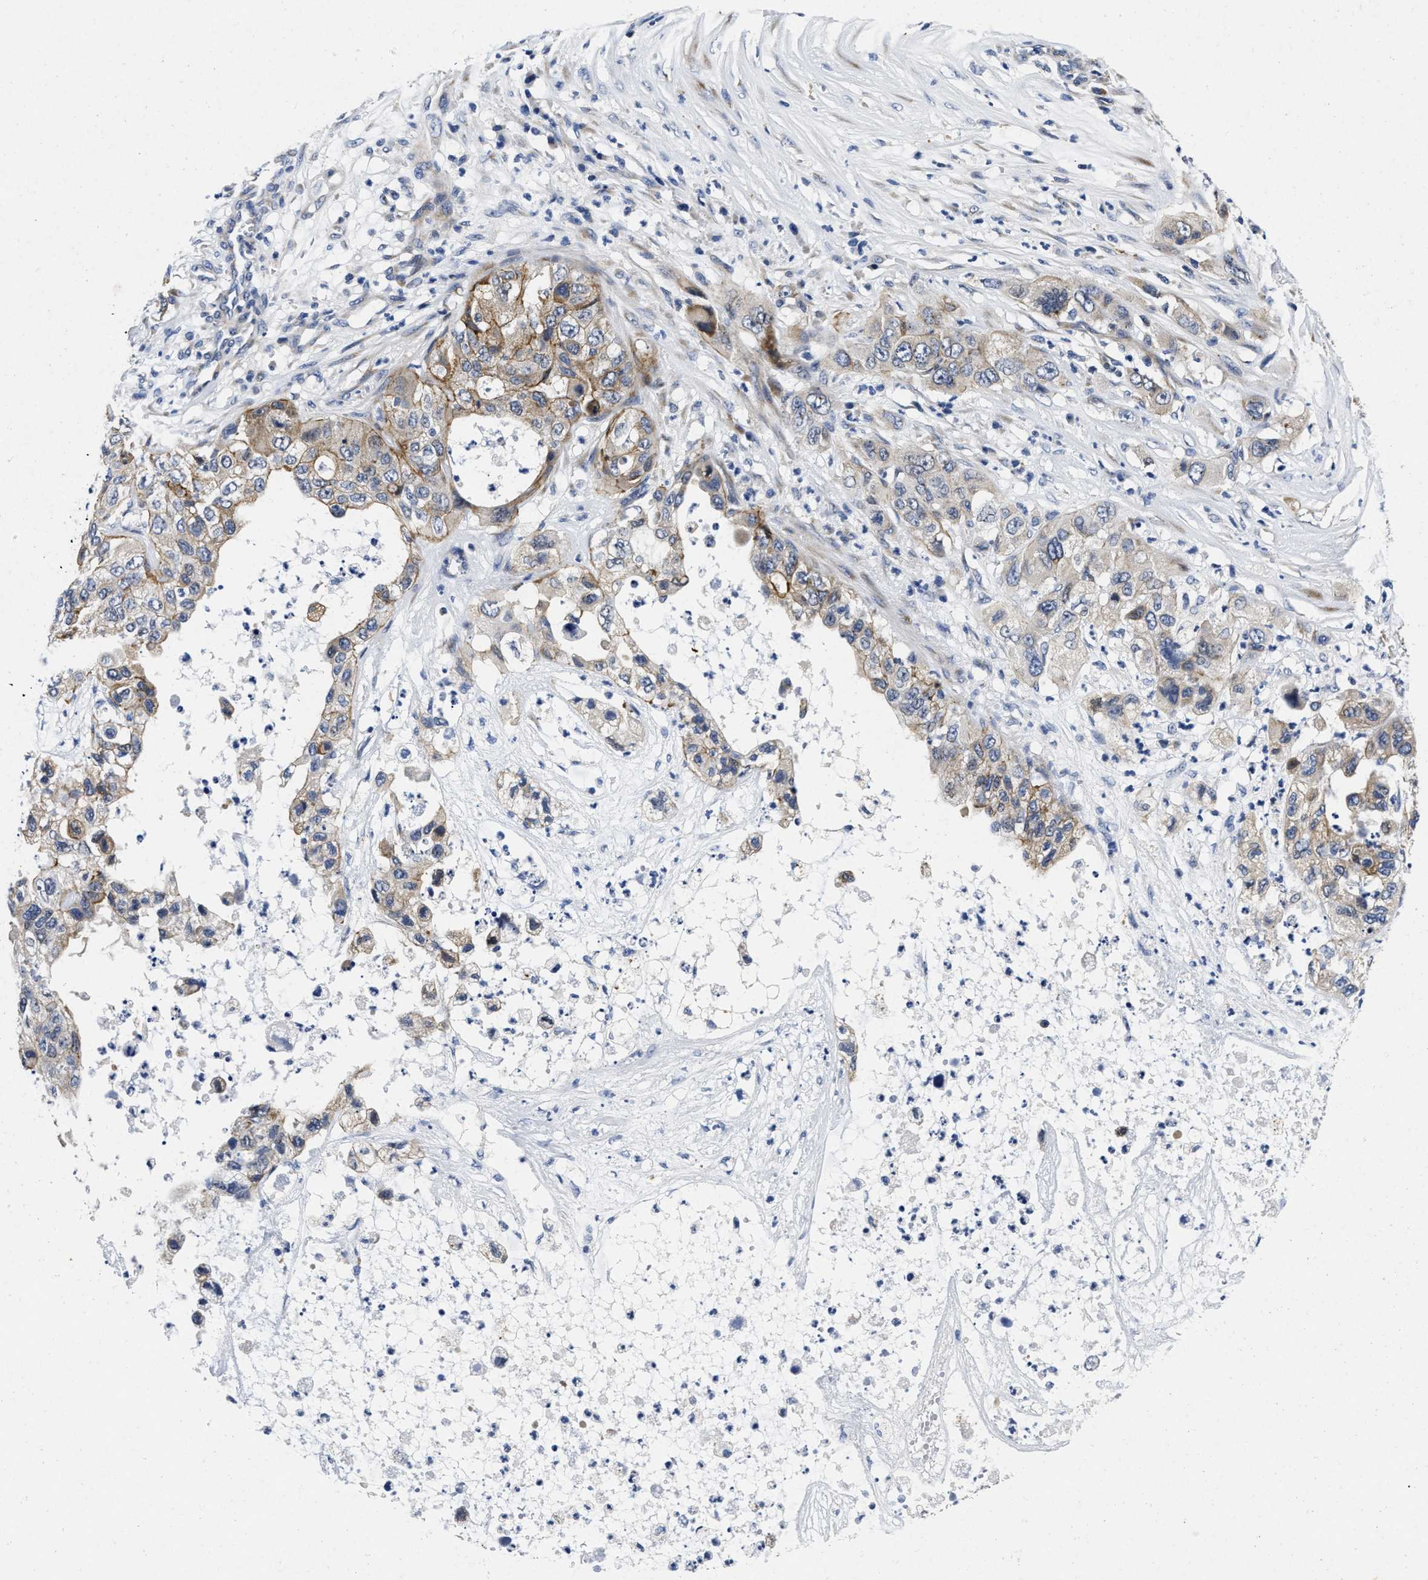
{"staining": {"intensity": "weak", "quantity": ">75%", "location": "cytoplasmic/membranous"}, "tissue": "pancreatic cancer", "cell_type": "Tumor cells", "image_type": "cancer", "snomed": [{"axis": "morphology", "description": "Adenocarcinoma, NOS"}, {"axis": "topography", "description": "Pancreas"}], "caption": "A photomicrograph showing weak cytoplasmic/membranous staining in approximately >75% of tumor cells in pancreatic cancer (adenocarcinoma), as visualized by brown immunohistochemical staining.", "gene": "LAD1", "patient": {"sex": "female", "age": 78}}